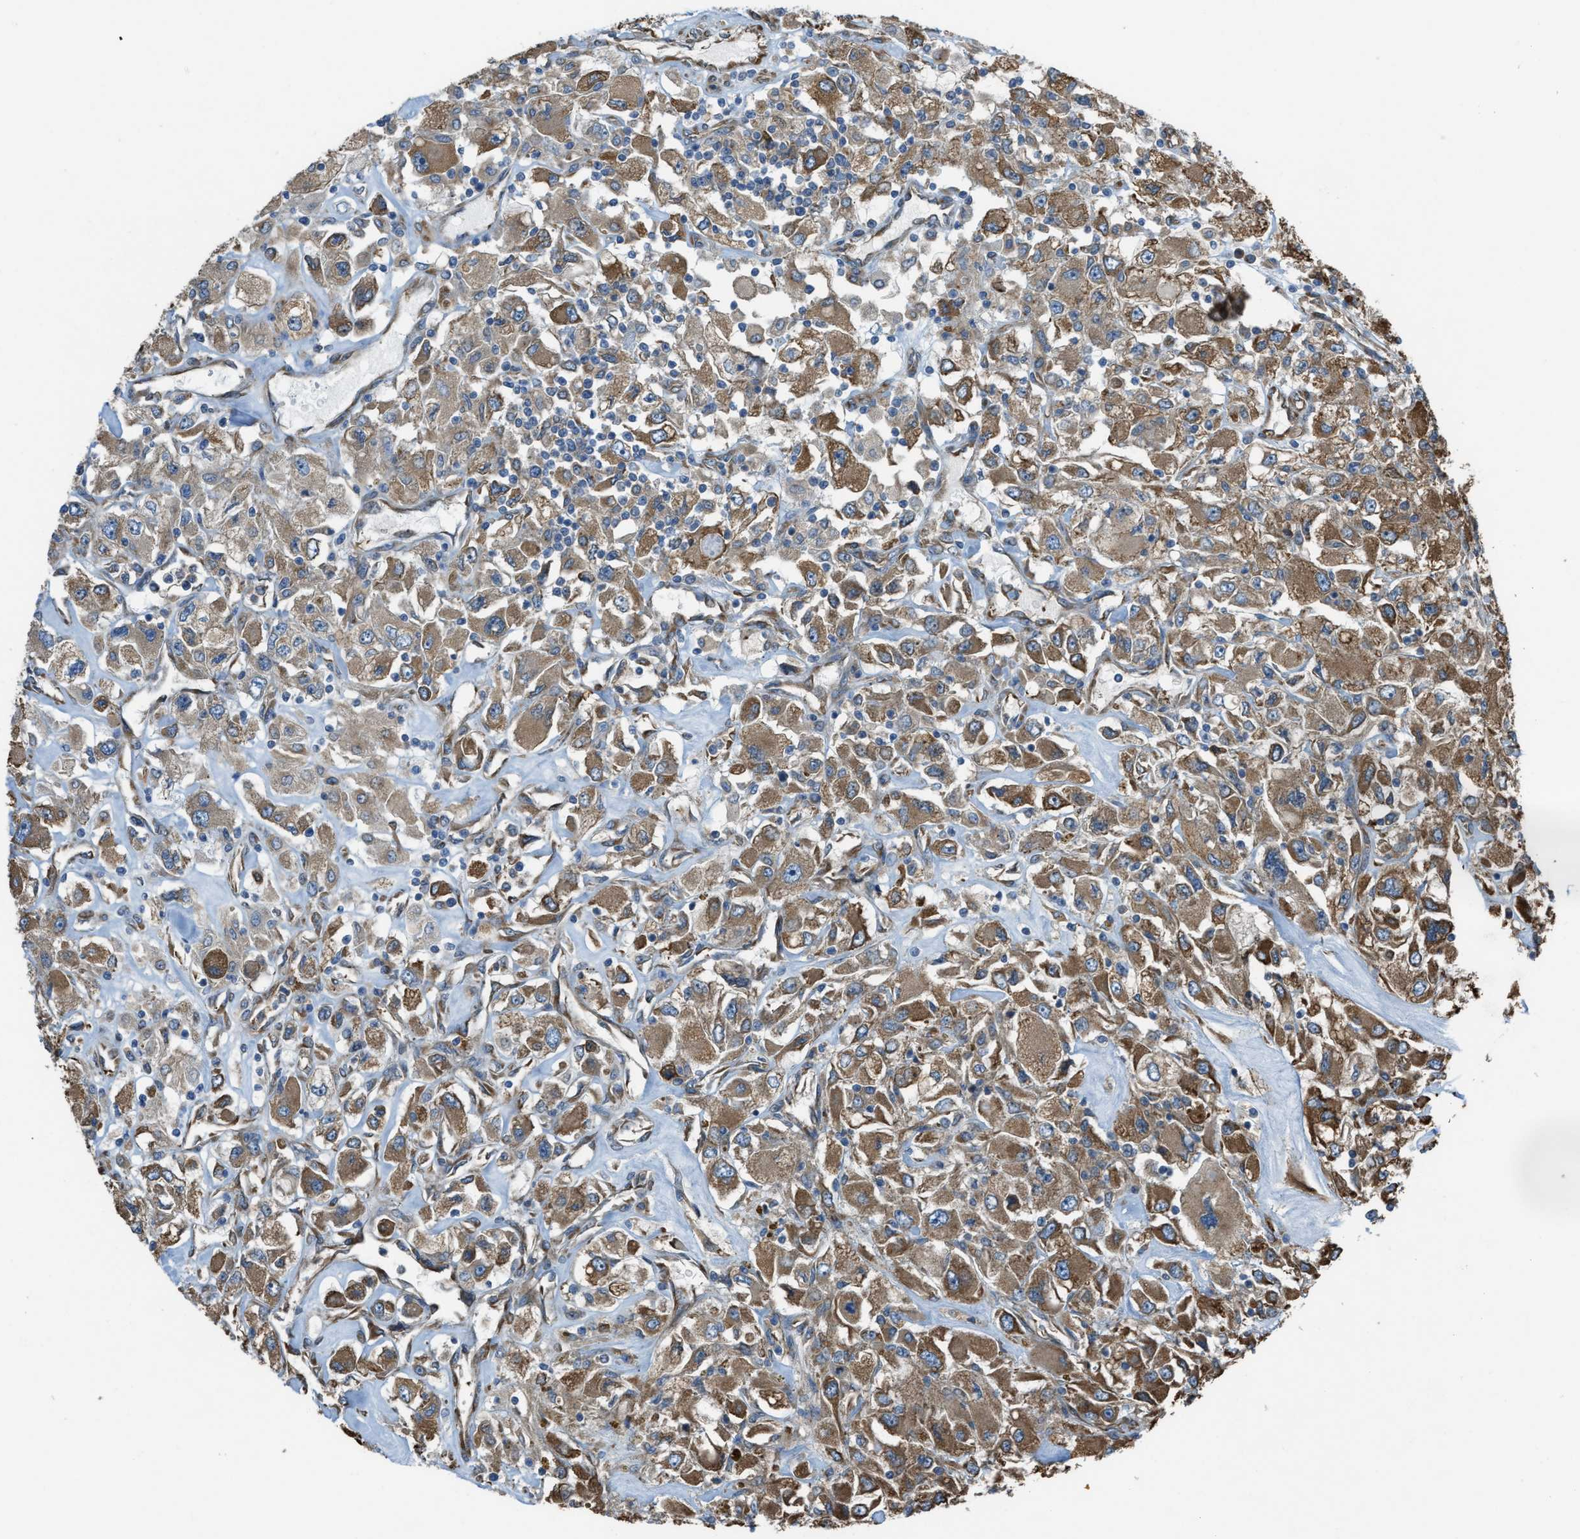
{"staining": {"intensity": "moderate", "quantity": ">75%", "location": "cytoplasmic/membranous"}, "tissue": "renal cancer", "cell_type": "Tumor cells", "image_type": "cancer", "snomed": [{"axis": "morphology", "description": "Adenocarcinoma, NOS"}, {"axis": "topography", "description": "Kidney"}], "caption": "Immunohistochemistry (IHC) photomicrograph of renal cancer (adenocarcinoma) stained for a protein (brown), which exhibits medium levels of moderate cytoplasmic/membranous staining in approximately >75% of tumor cells.", "gene": "TRPC1", "patient": {"sex": "female", "age": 52}}